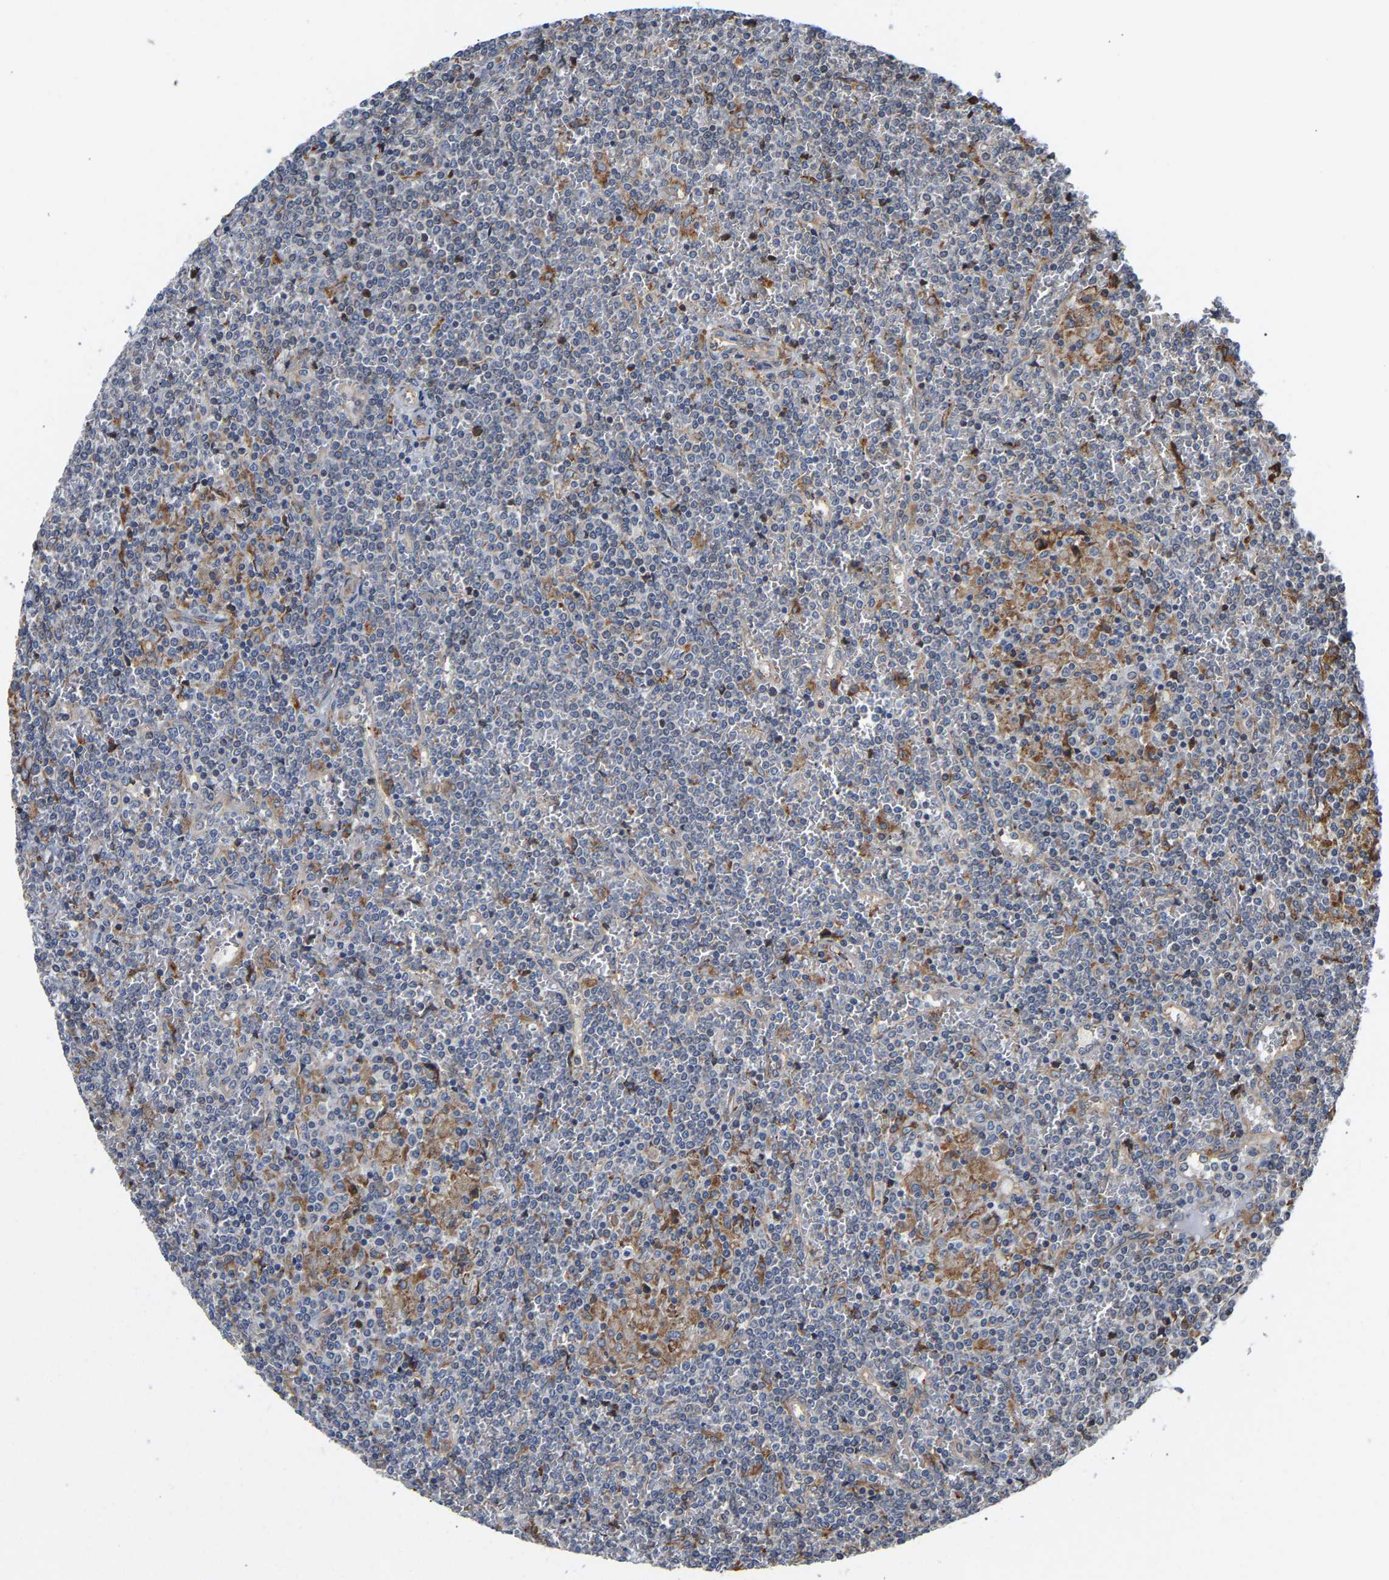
{"staining": {"intensity": "negative", "quantity": "none", "location": "none"}, "tissue": "lymphoma", "cell_type": "Tumor cells", "image_type": "cancer", "snomed": [{"axis": "morphology", "description": "Malignant lymphoma, non-Hodgkin's type, Low grade"}, {"axis": "topography", "description": "Spleen"}], "caption": "Tumor cells are negative for brown protein staining in malignant lymphoma, non-Hodgkin's type (low-grade).", "gene": "ARAP1", "patient": {"sex": "female", "age": 19}}